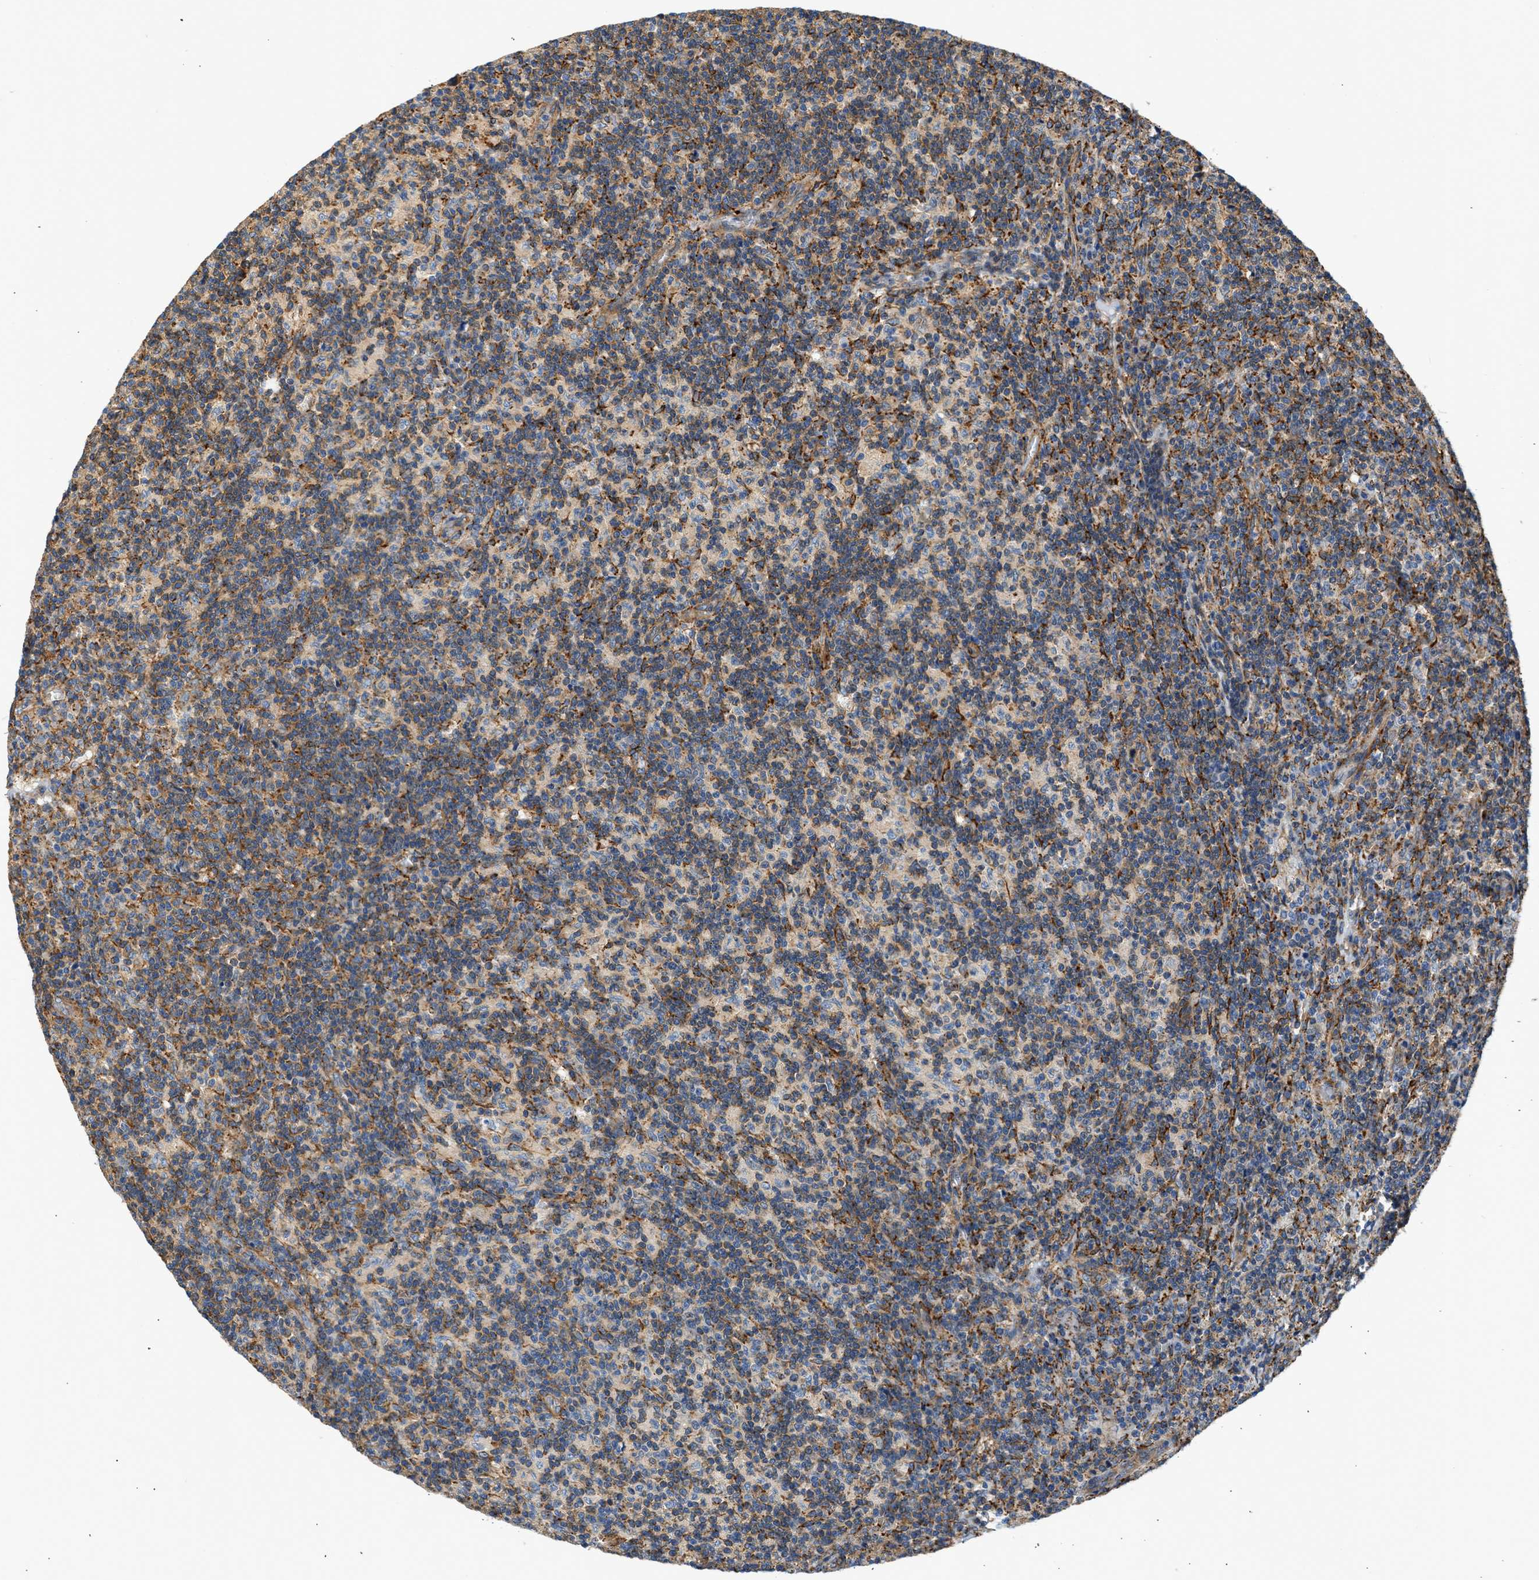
{"staining": {"intensity": "moderate", "quantity": ">75%", "location": "cytoplasmic/membranous"}, "tissue": "lymph node", "cell_type": "Germinal center cells", "image_type": "normal", "snomed": [{"axis": "morphology", "description": "Normal tissue, NOS"}, {"axis": "morphology", "description": "Inflammation, NOS"}, {"axis": "topography", "description": "Lymph node"}], "caption": "About >75% of germinal center cells in unremarkable lymph node reveal moderate cytoplasmic/membranous protein positivity as visualized by brown immunohistochemical staining.", "gene": "SEPTIN2", "patient": {"sex": "male", "age": 55}}